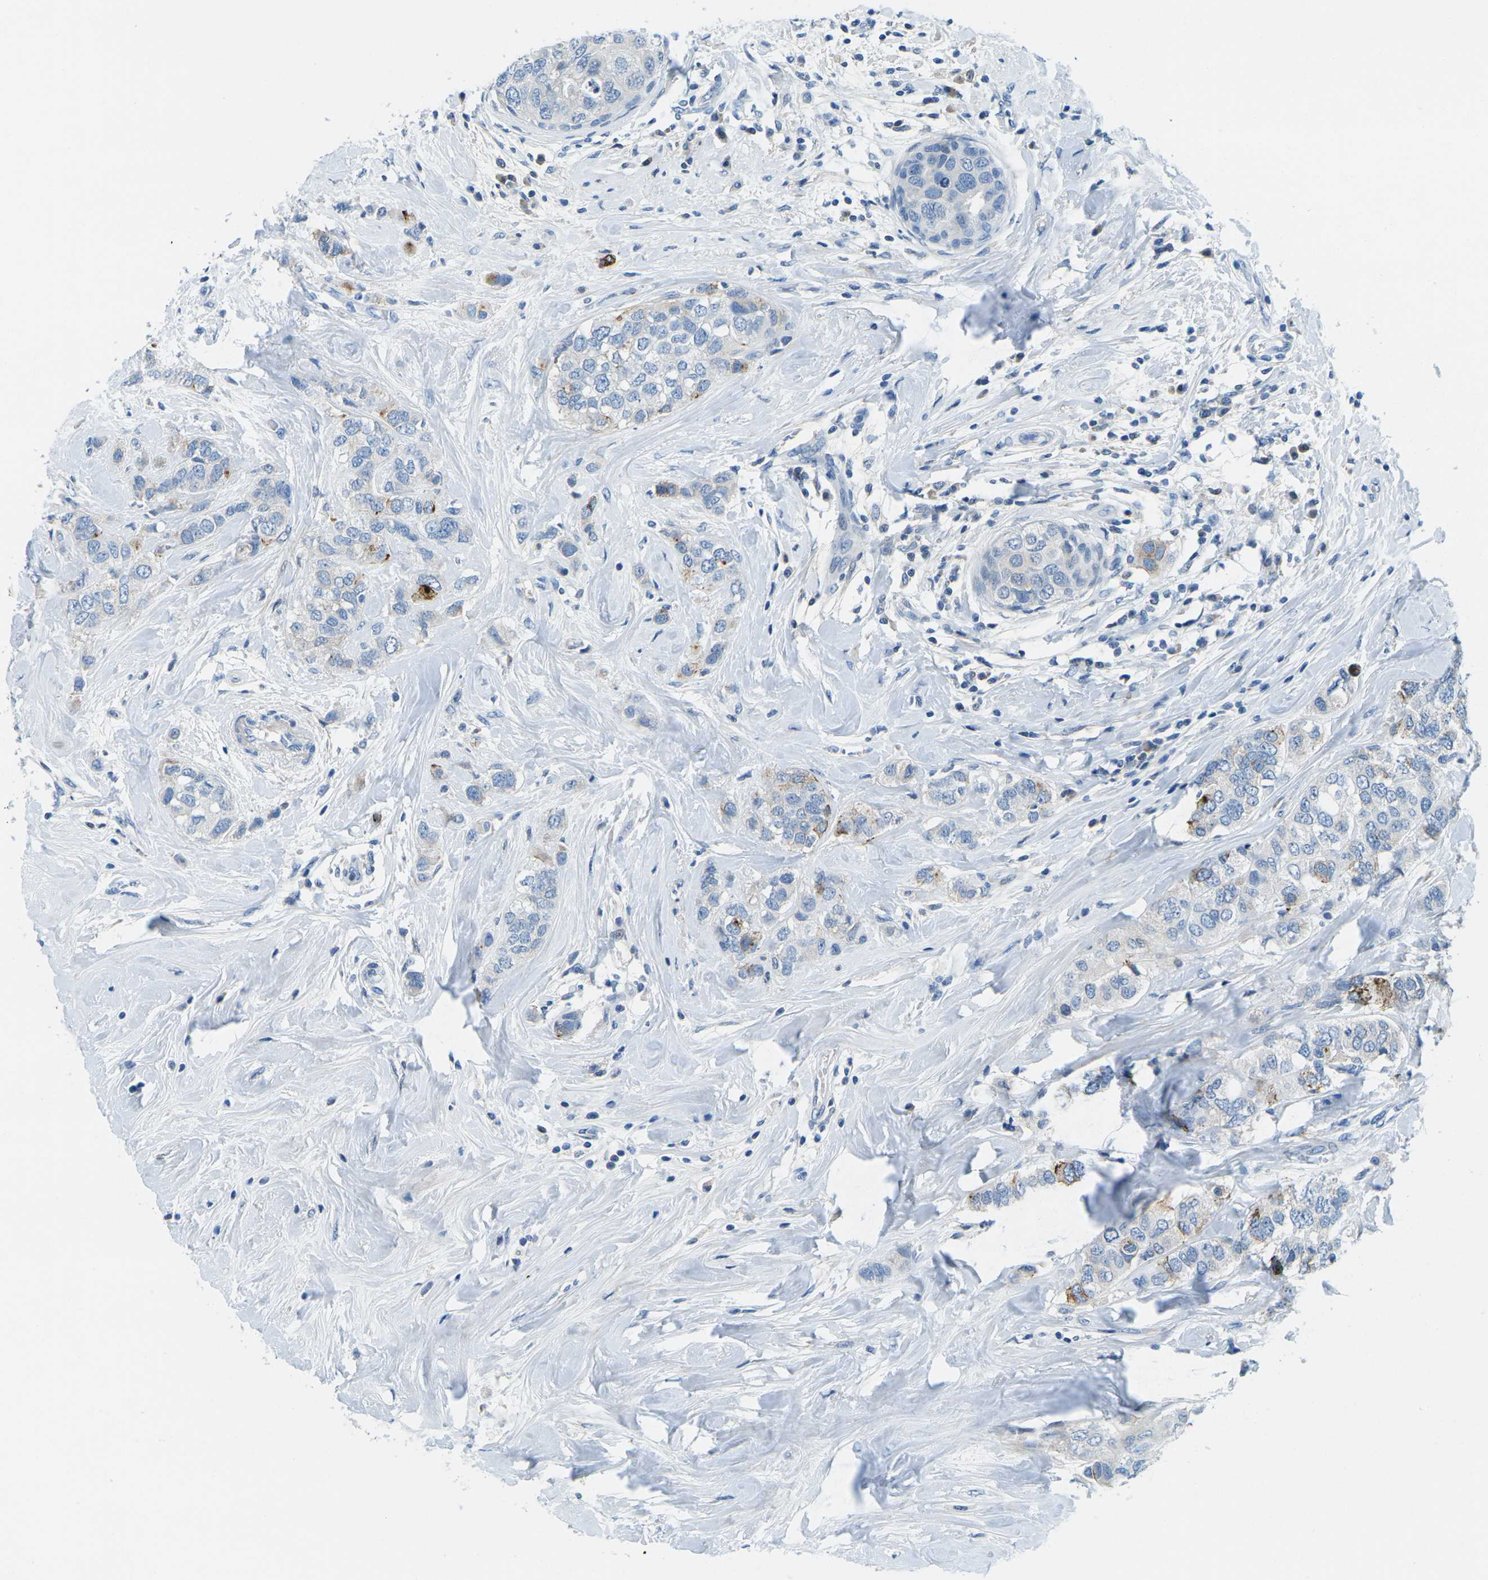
{"staining": {"intensity": "moderate", "quantity": "<25%", "location": "cytoplasmic/membranous"}, "tissue": "breast cancer", "cell_type": "Tumor cells", "image_type": "cancer", "snomed": [{"axis": "morphology", "description": "Duct carcinoma"}, {"axis": "topography", "description": "Breast"}], "caption": "Immunohistochemical staining of breast cancer demonstrates moderate cytoplasmic/membranous protein positivity in about <25% of tumor cells.", "gene": "CFB", "patient": {"sex": "female", "age": 50}}